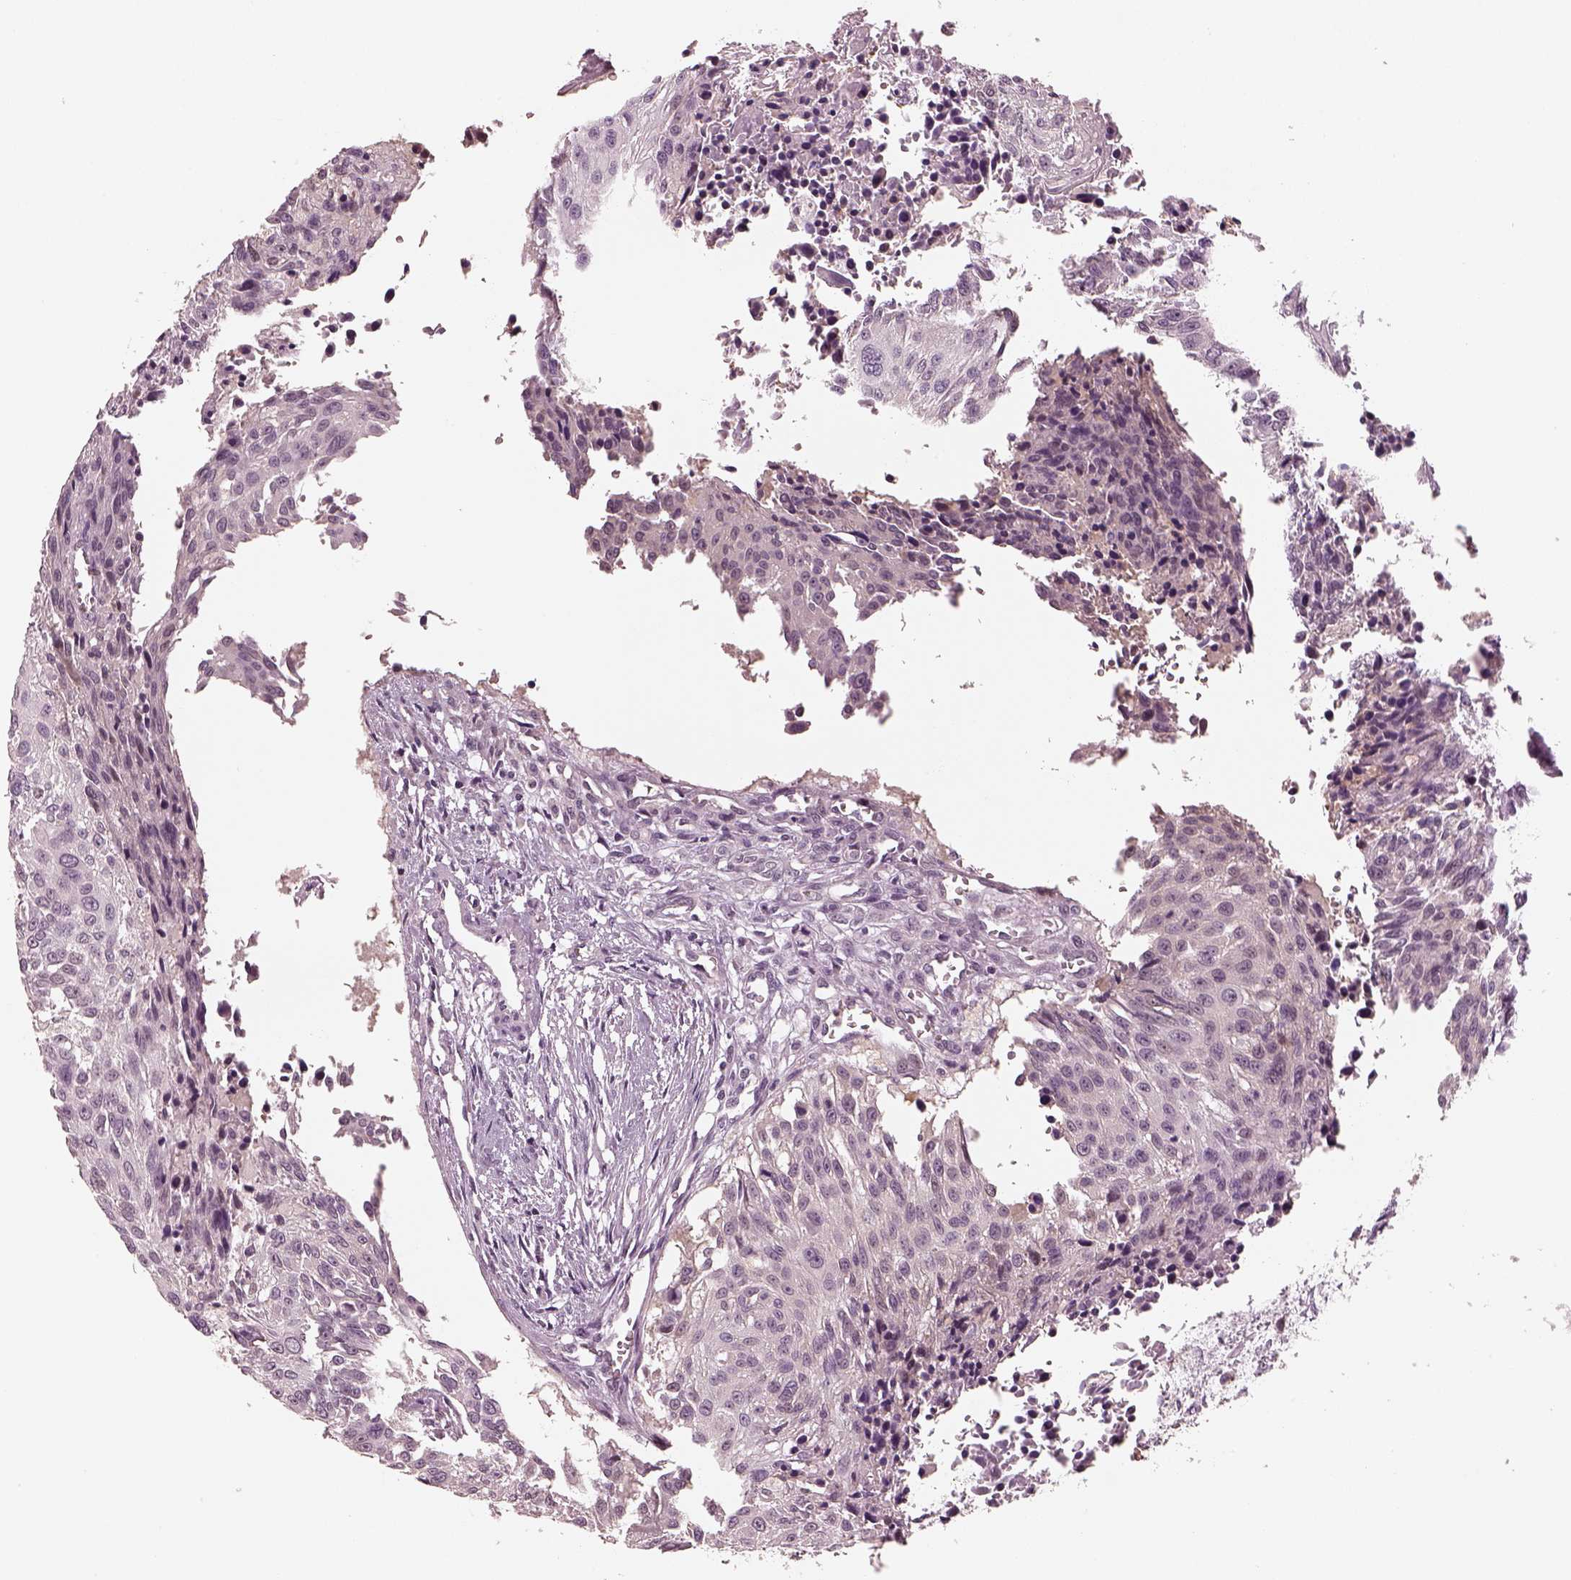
{"staining": {"intensity": "negative", "quantity": "none", "location": "none"}, "tissue": "urothelial cancer", "cell_type": "Tumor cells", "image_type": "cancer", "snomed": [{"axis": "morphology", "description": "Urothelial carcinoma, NOS"}, {"axis": "topography", "description": "Urinary bladder"}], "caption": "Image shows no protein staining in tumor cells of urothelial cancer tissue.", "gene": "EGR4", "patient": {"sex": "male", "age": 55}}